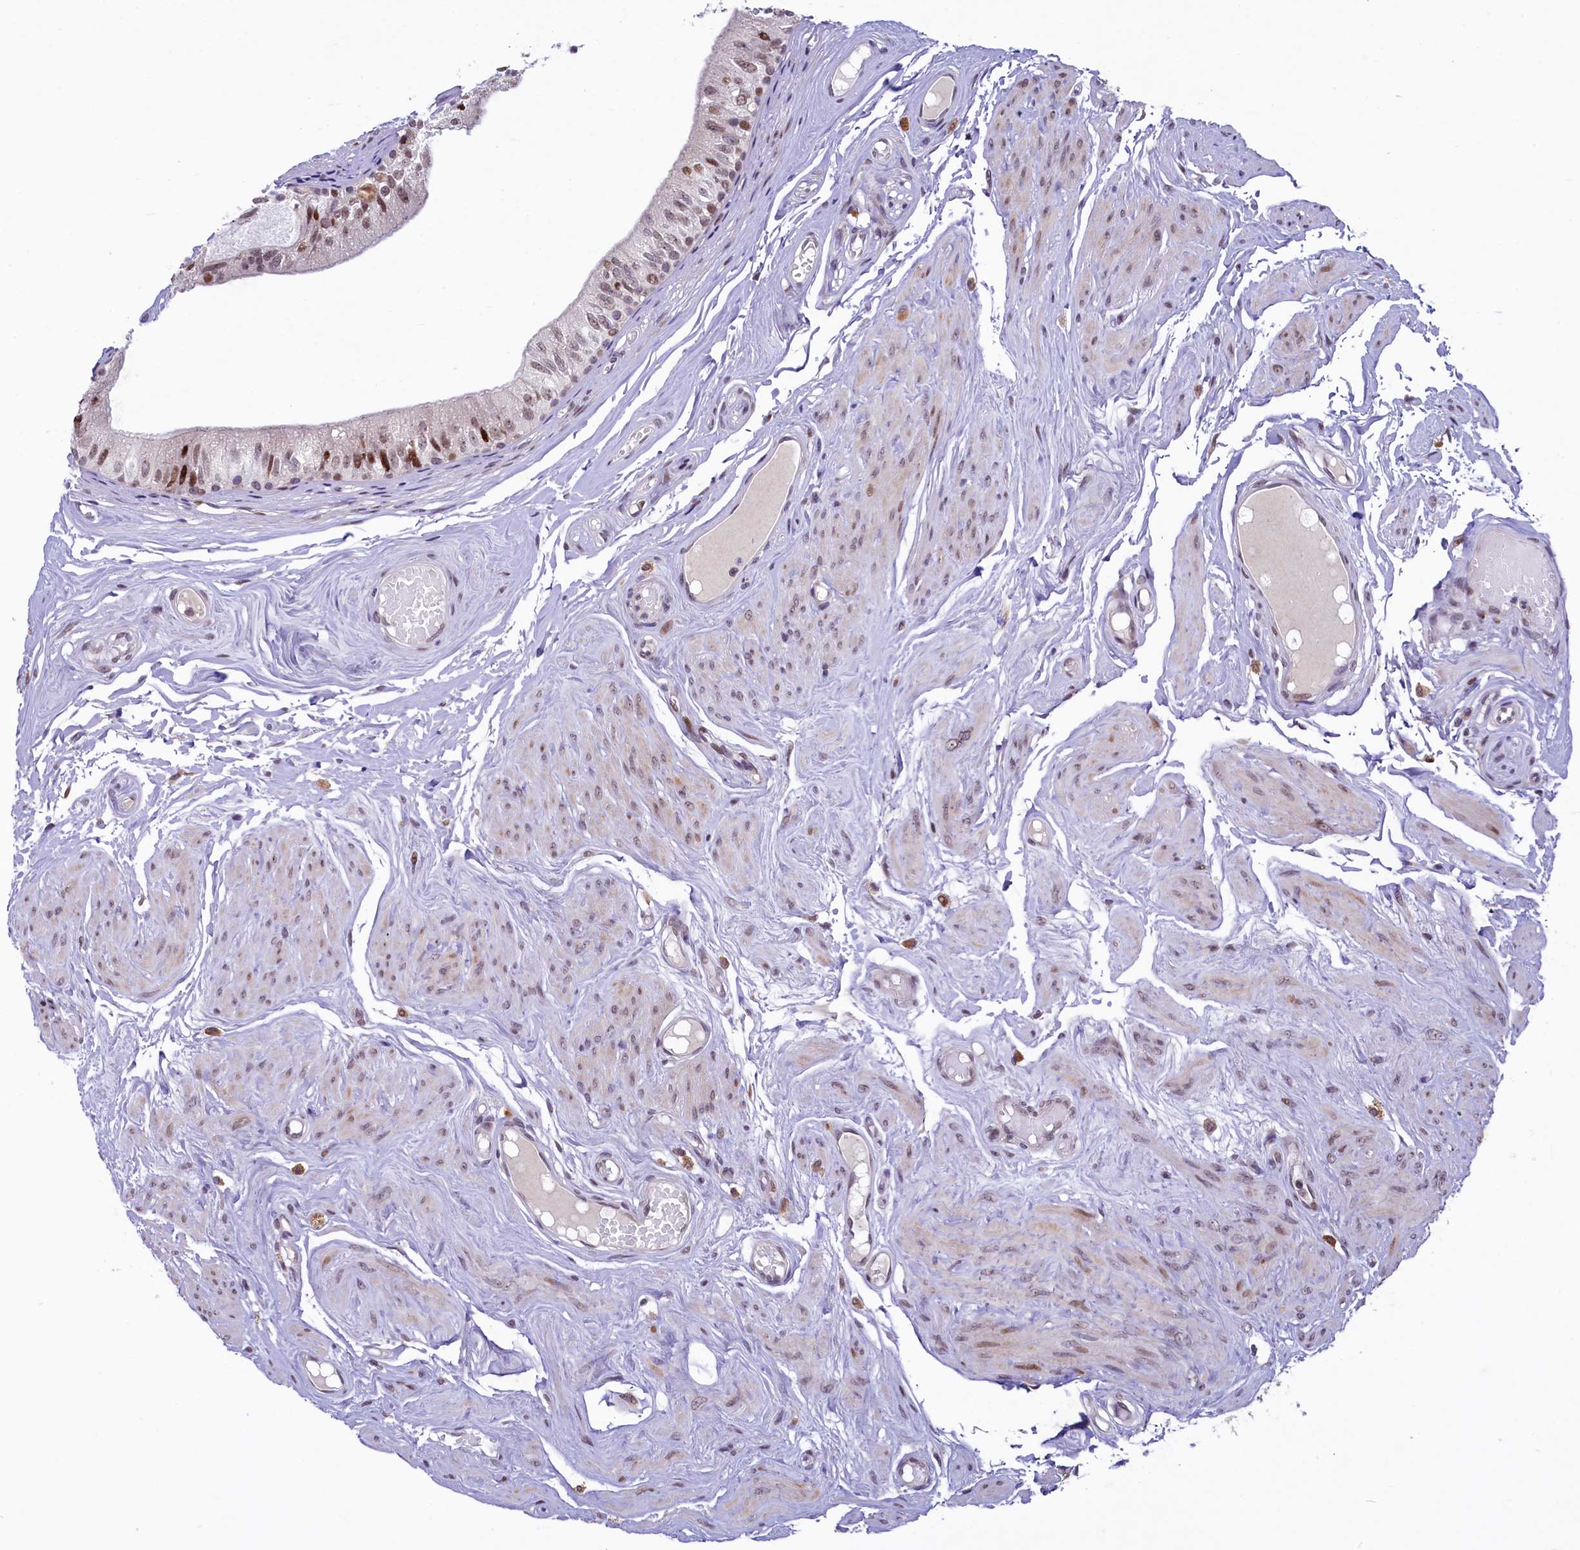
{"staining": {"intensity": "moderate", "quantity": "25%-75%", "location": "nuclear"}, "tissue": "epididymis", "cell_type": "Glandular cells", "image_type": "normal", "snomed": [{"axis": "morphology", "description": "Normal tissue, NOS"}, {"axis": "topography", "description": "Epididymis"}], "caption": "Human epididymis stained with a protein marker demonstrates moderate staining in glandular cells.", "gene": "ANKS3", "patient": {"sex": "male", "age": 79}}